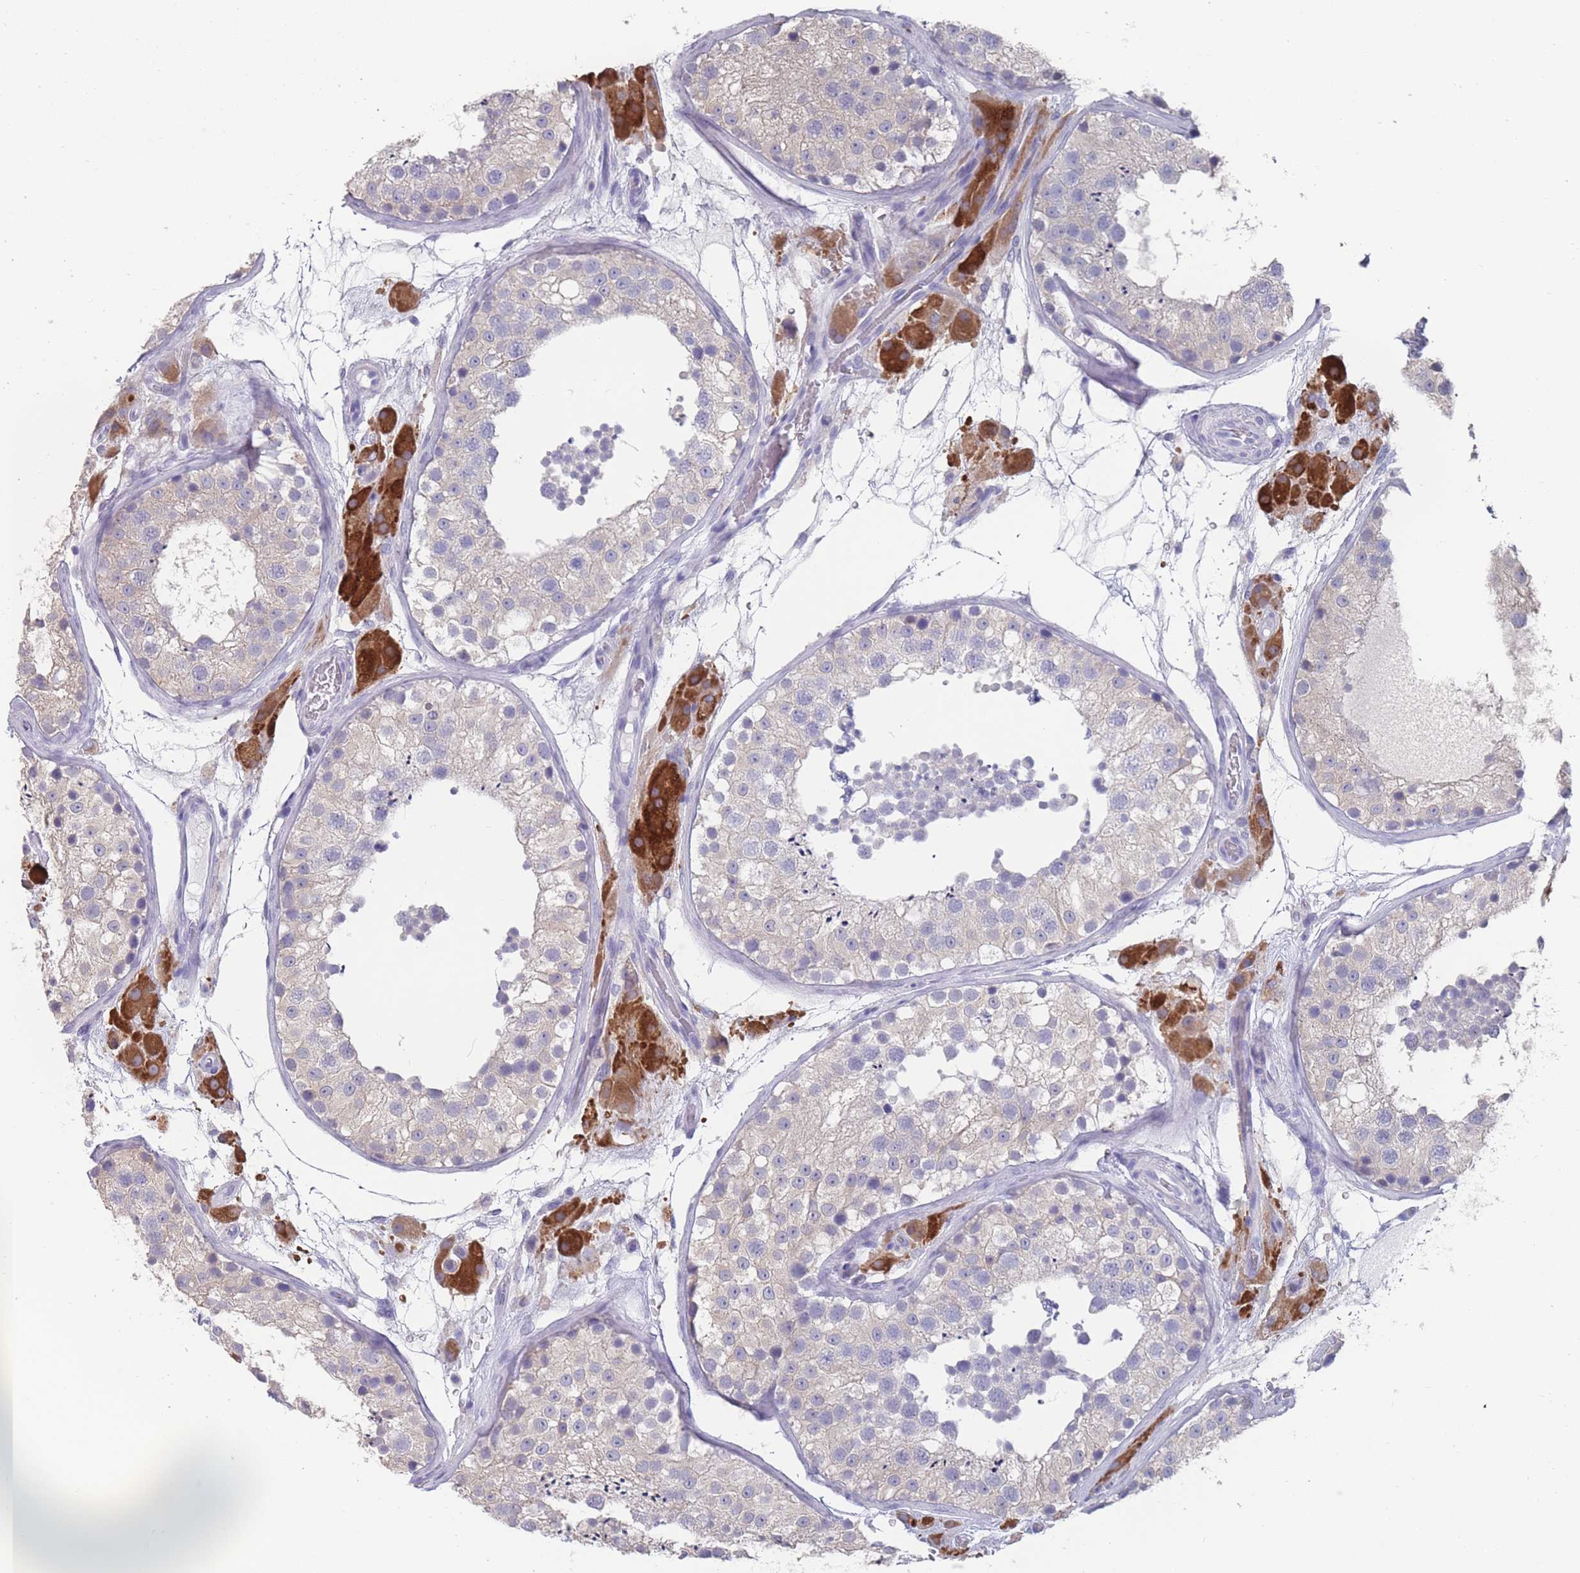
{"staining": {"intensity": "negative", "quantity": "none", "location": "none"}, "tissue": "testis", "cell_type": "Cells in seminiferous ducts", "image_type": "normal", "snomed": [{"axis": "morphology", "description": "Normal tissue, NOS"}, {"axis": "topography", "description": "Testis"}], "caption": "Protein analysis of unremarkable testis displays no significant staining in cells in seminiferous ducts.", "gene": "CYP51A1", "patient": {"sex": "male", "age": 26}}